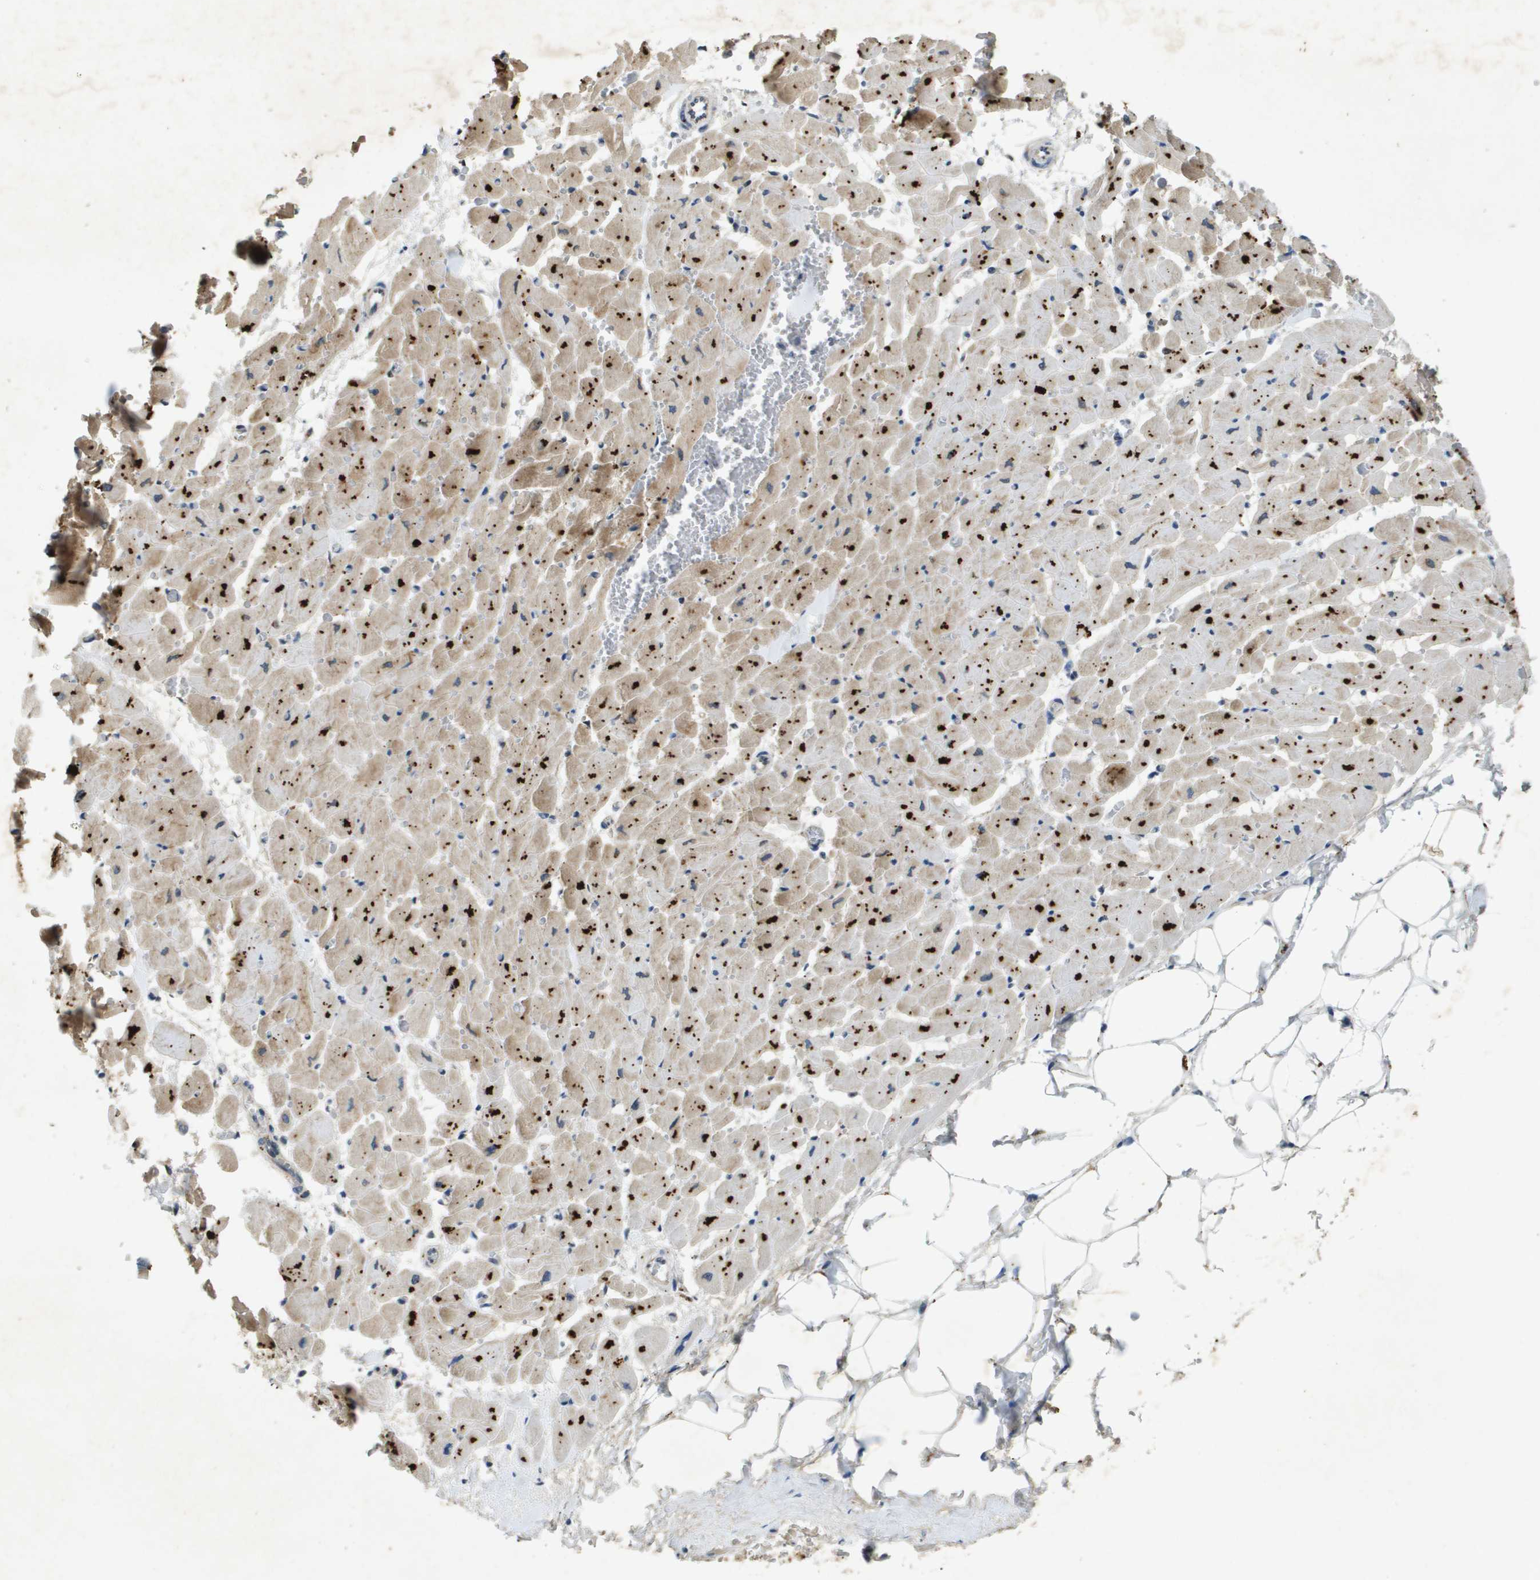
{"staining": {"intensity": "moderate", "quantity": ">75%", "location": "cytoplasmic/membranous"}, "tissue": "heart muscle", "cell_type": "Cardiomyocytes", "image_type": "normal", "snomed": [{"axis": "morphology", "description": "Normal tissue, NOS"}, {"axis": "topography", "description": "Heart"}], "caption": "The image exhibits immunohistochemical staining of benign heart muscle. There is moderate cytoplasmic/membranous staining is present in about >75% of cardiomyocytes. (DAB (3,3'-diaminobenzidine) IHC, brown staining for protein, blue staining for nuclei).", "gene": "PGAP3", "patient": {"sex": "female", "age": 19}}